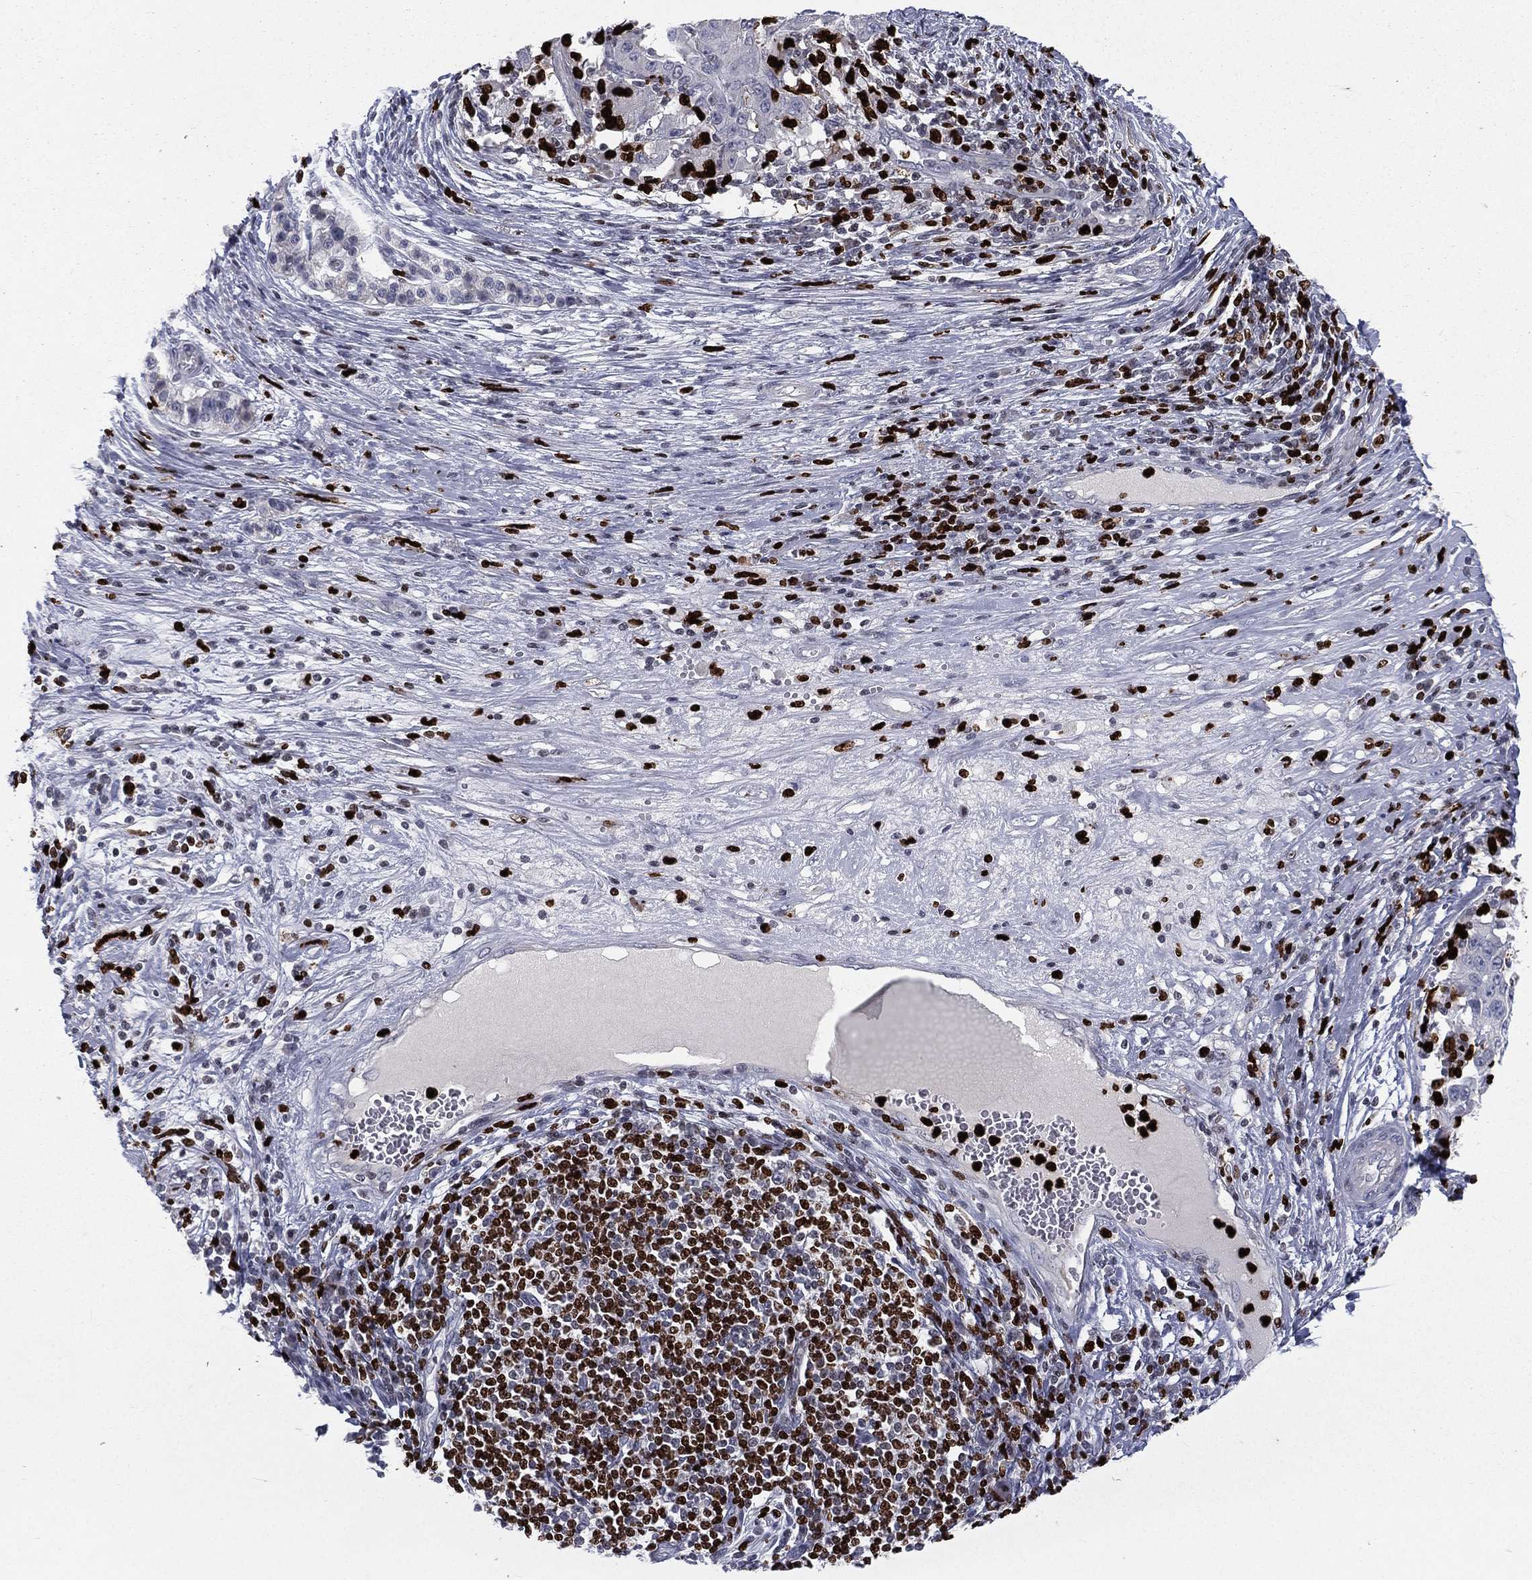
{"staining": {"intensity": "negative", "quantity": "none", "location": "none"}, "tissue": "pancreatic cancer", "cell_type": "Tumor cells", "image_type": "cancer", "snomed": [{"axis": "morphology", "description": "Adenocarcinoma, NOS"}, {"axis": "topography", "description": "Pancreas"}], "caption": "This is an immunohistochemistry image of pancreatic cancer (adenocarcinoma). There is no staining in tumor cells.", "gene": "MNDA", "patient": {"sex": "male", "age": 63}}